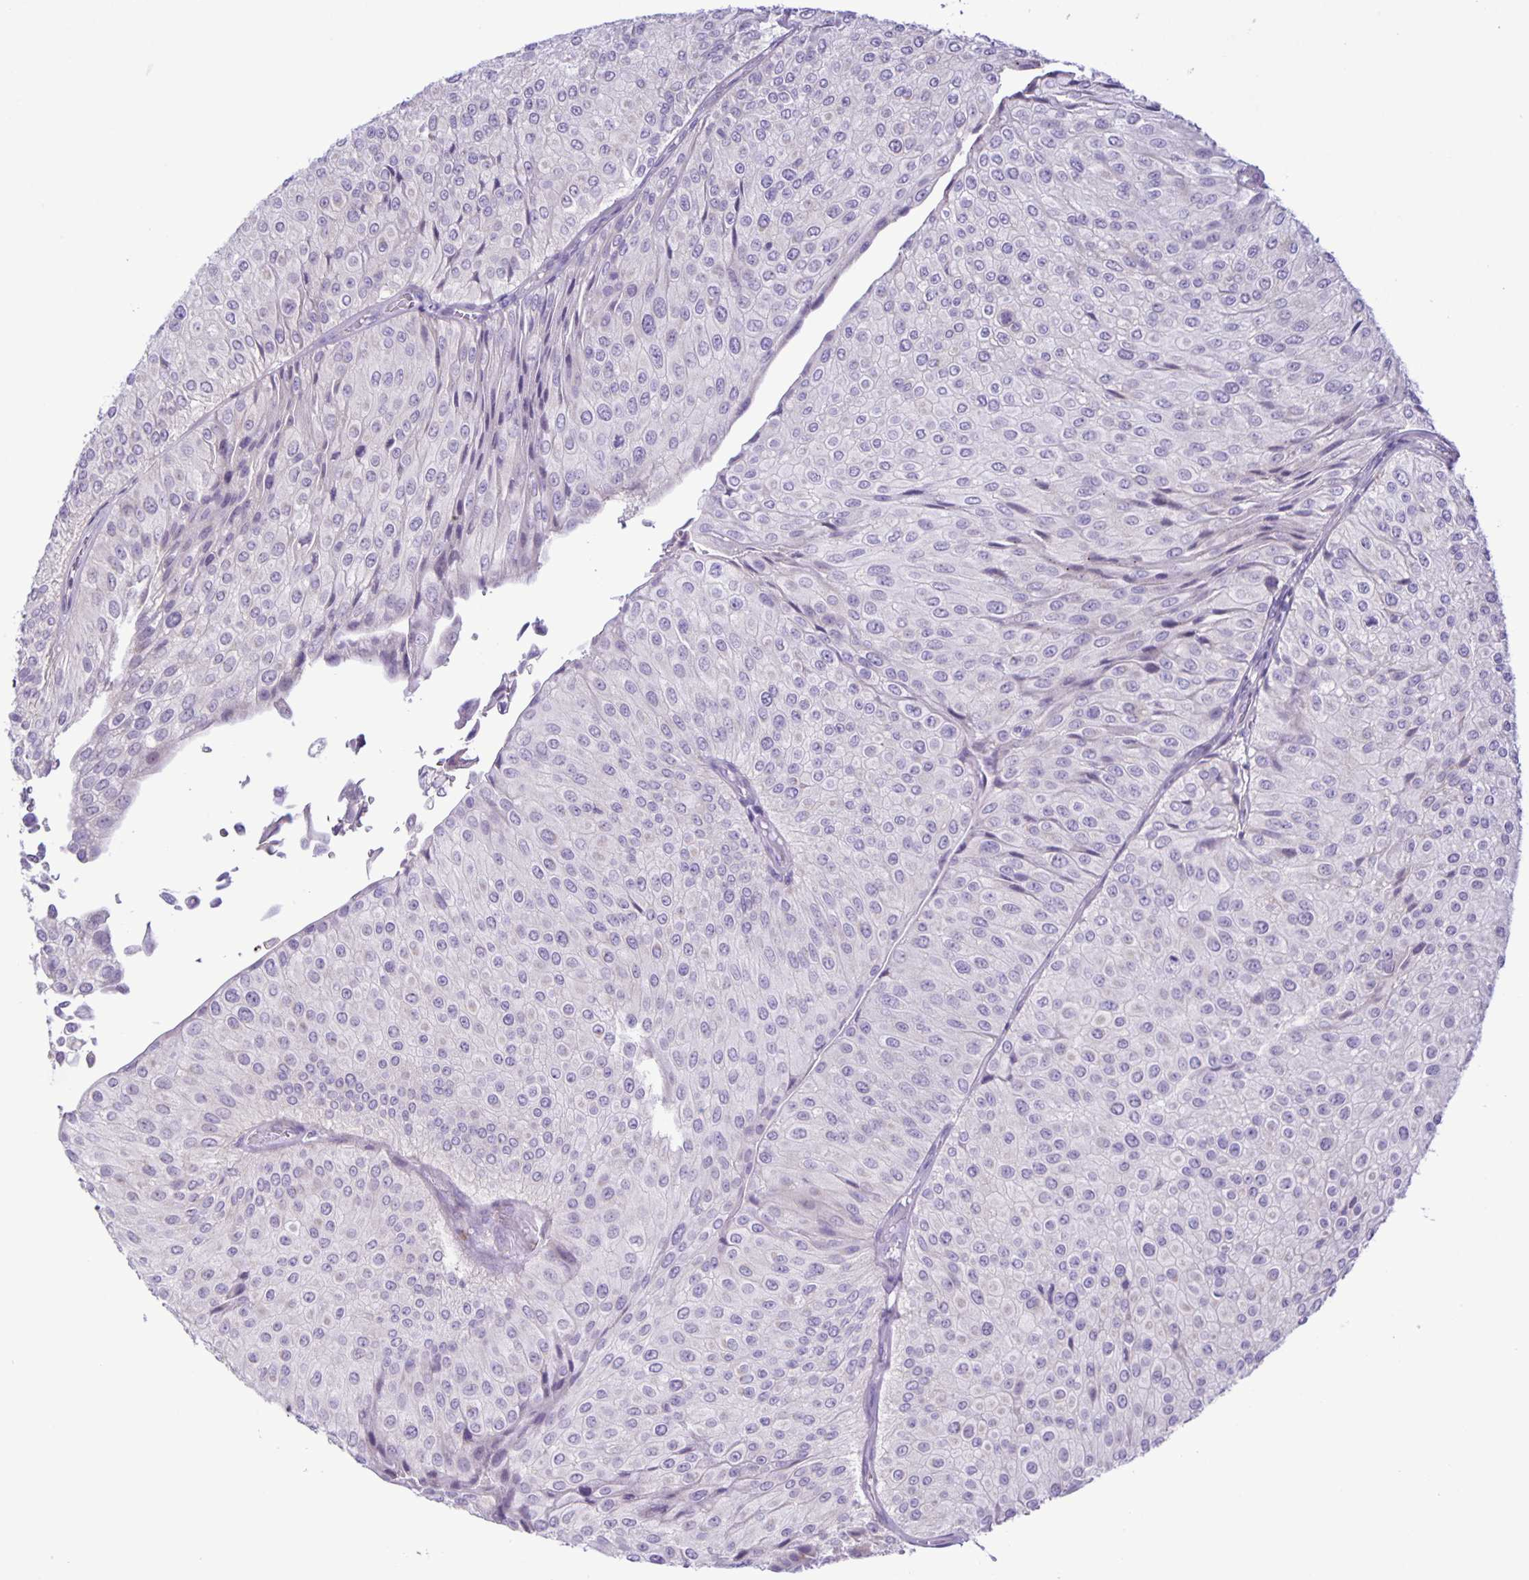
{"staining": {"intensity": "negative", "quantity": "none", "location": "none"}, "tissue": "urothelial cancer", "cell_type": "Tumor cells", "image_type": "cancer", "snomed": [{"axis": "morphology", "description": "Urothelial carcinoma, NOS"}, {"axis": "topography", "description": "Urinary bladder"}], "caption": "The histopathology image shows no significant expression in tumor cells of urothelial cancer. Brightfield microscopy of immunohistochemistry (IHC) stained with DAB (3,3'-diaminobenzidine) (brown) and hematoxylin (blue), captured at high magnification.", "gene": "ADCK1", "patient": {"sex": "male", "age": 67}}